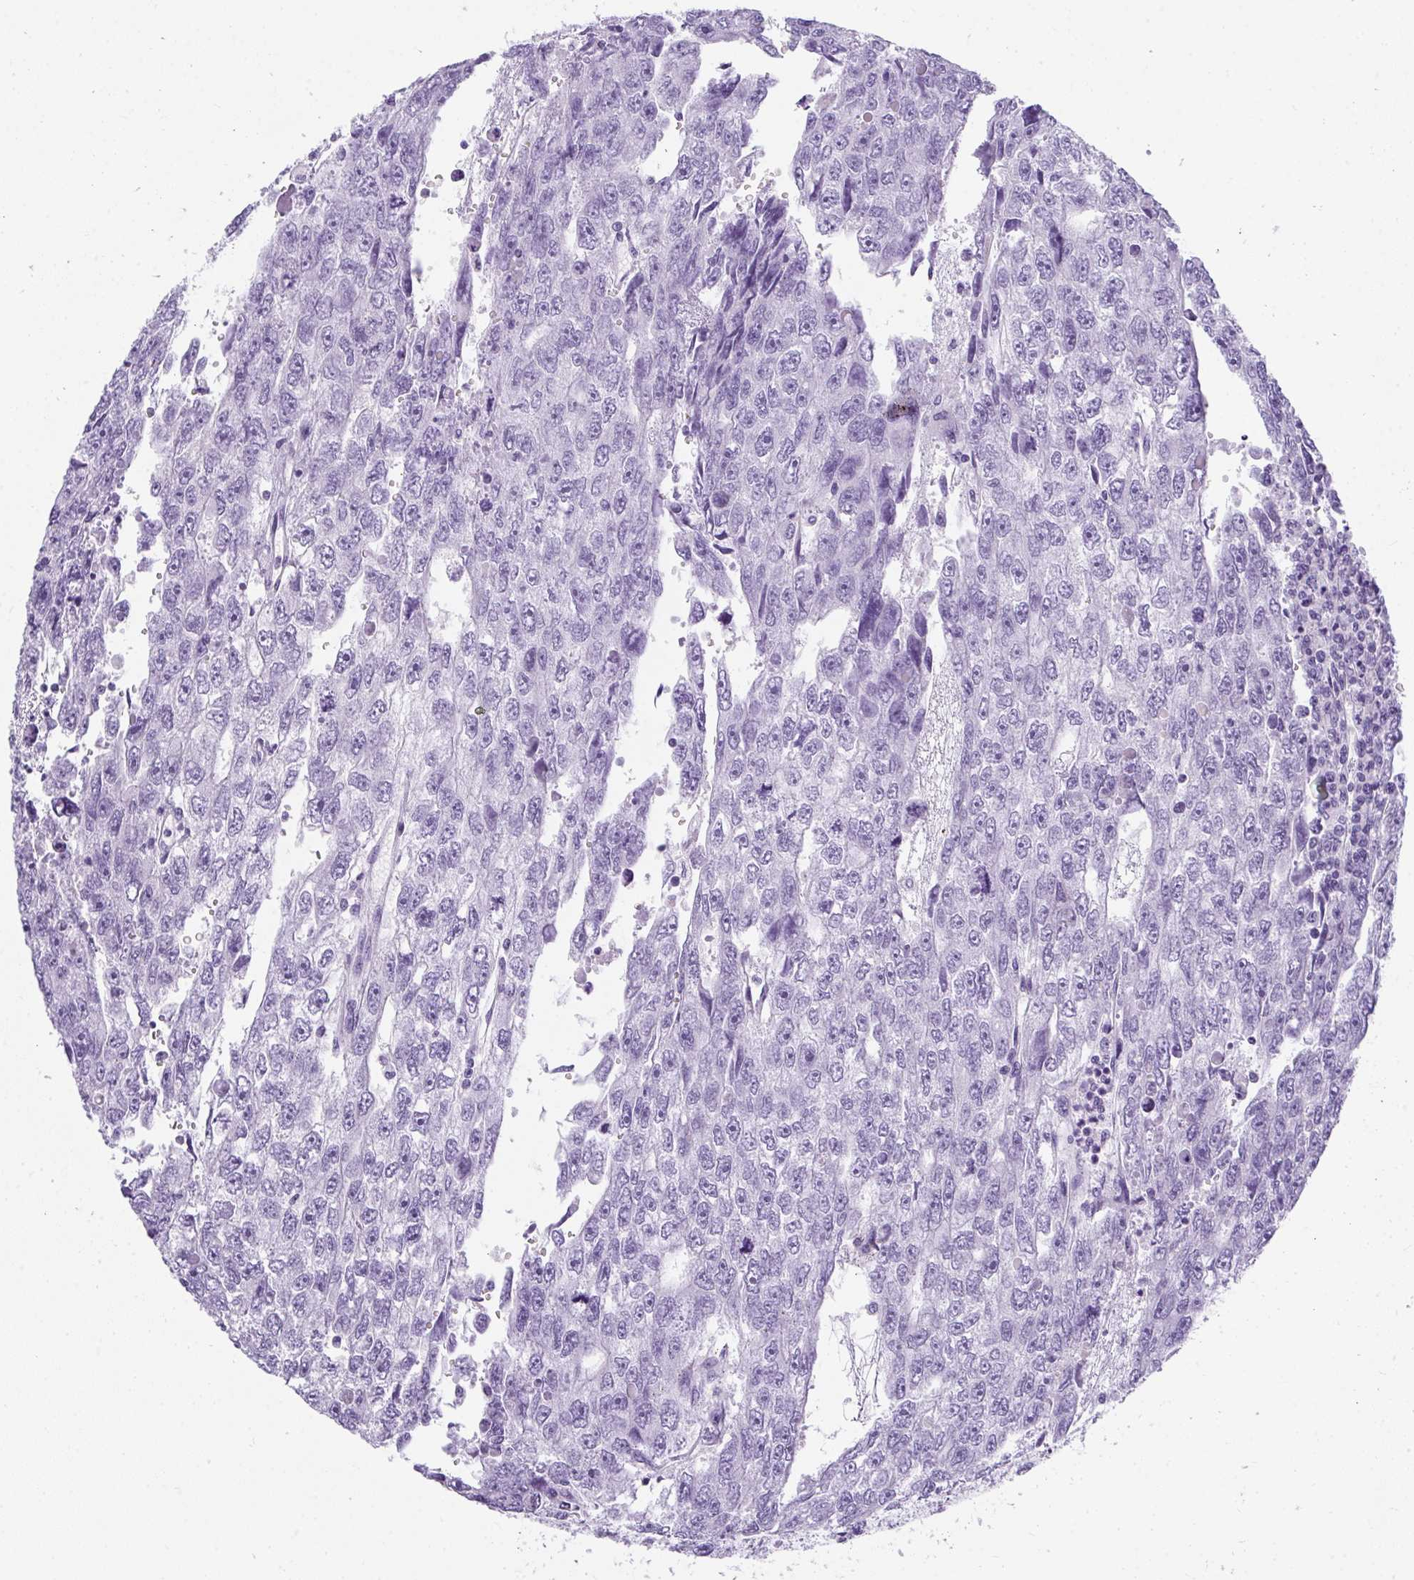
{"staining": {"intensity": "negative", "quantity": "none", "location": "none"}, "tissue": "testis cancer", "cell_type": "Tumor cells", "image_type": "cancer", "snomed": [{"axis": "morphology", "description": "Carcinoma, Embryonal, NOS"}, {"axis": "topography", "description": "Testis"}], "caption": "Tumor cells show no significant protein staining in testis cancer. (Brightfield microscopy of DAB immunohistochemistry (IHC) at high magnification).", "gene": "PLPPR3", "patient": {"sex": "male", "age": 20}}